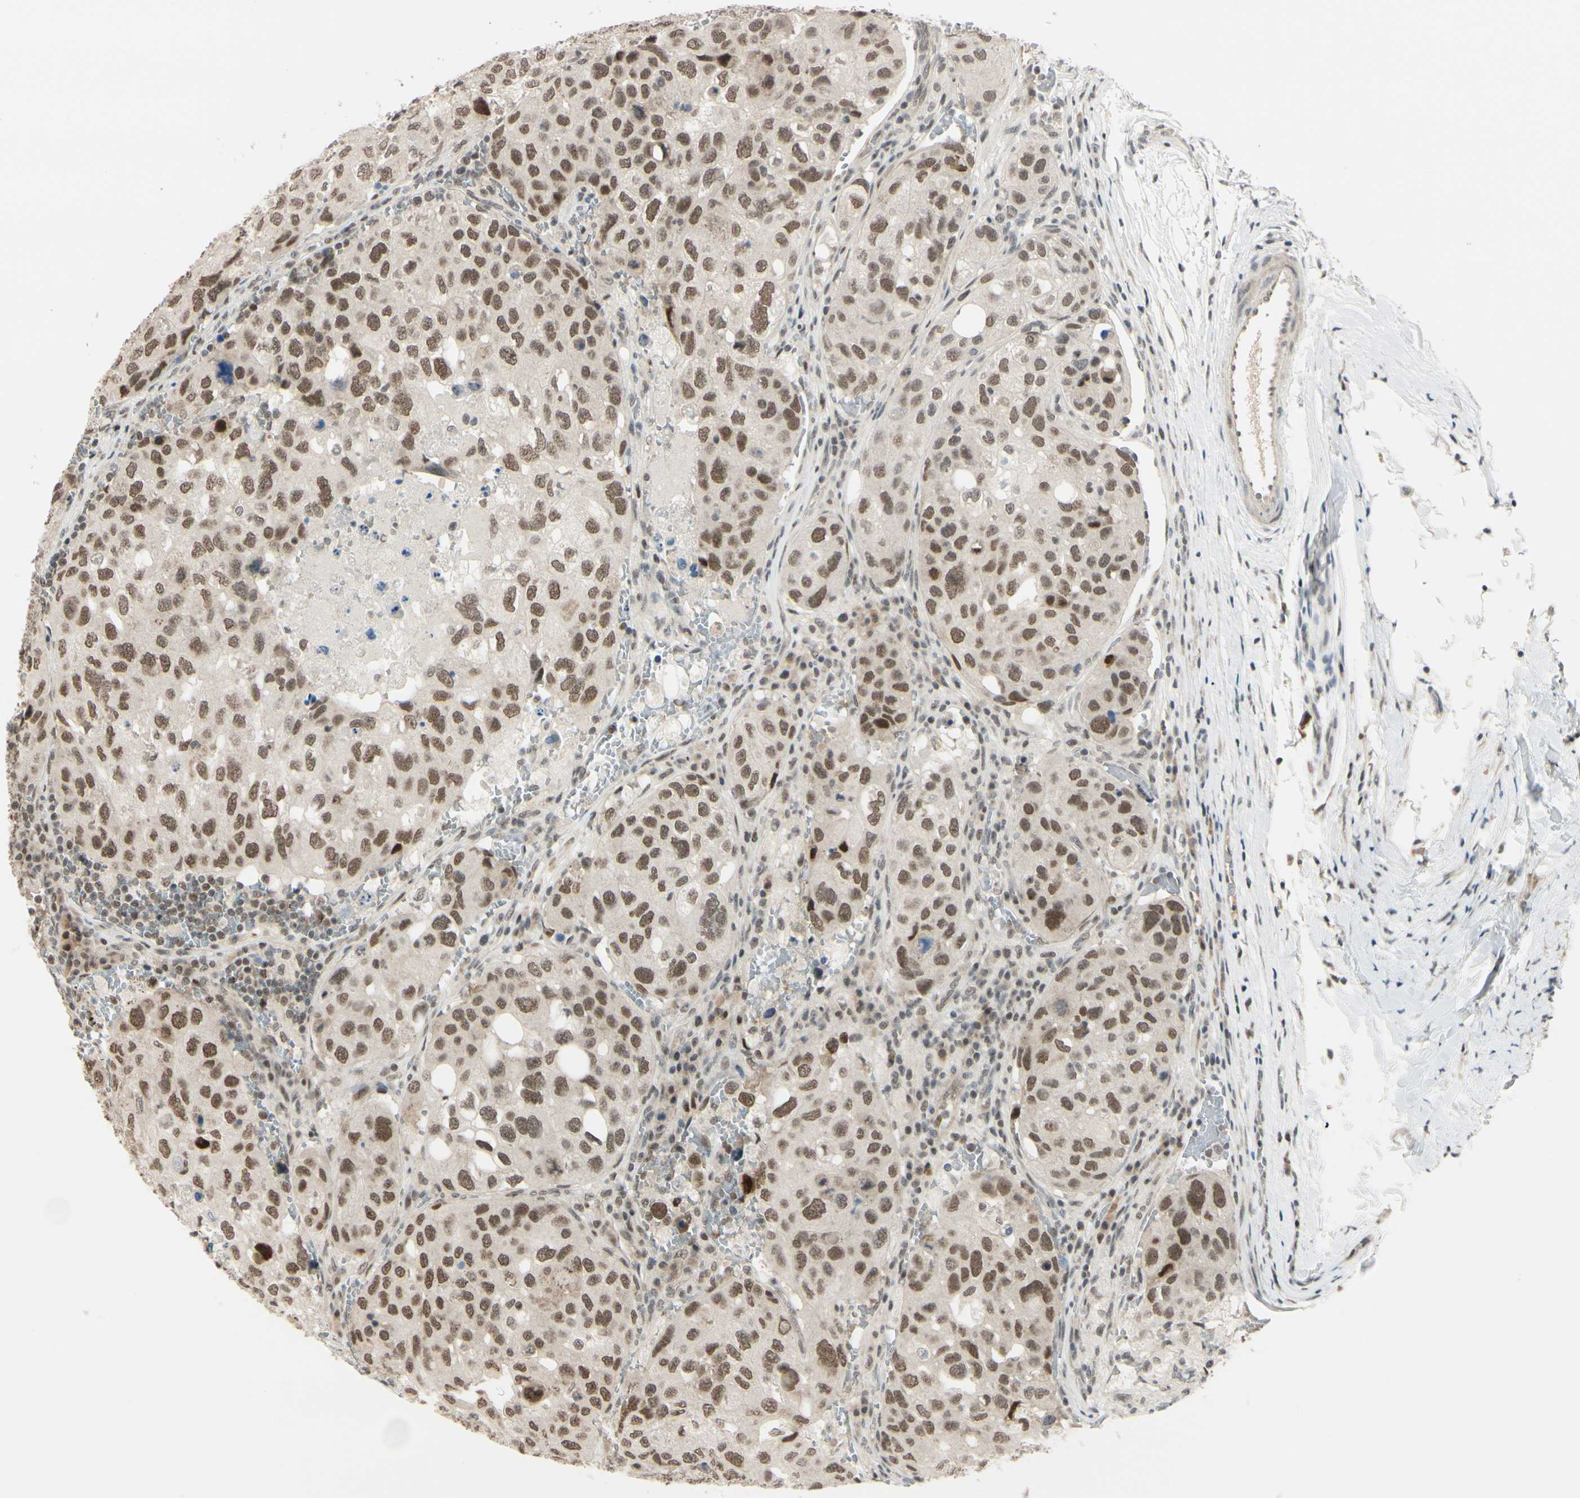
{"staining": {"intensity": "moderate", "quantity": ">75%", "location": "cytoplasmic/membranous,nuclear"}, "tissue": "urothelial cancer", "cell_type": "Tumor cells", "image_type": "cancer", "snomed": [{"axis": "morphology", "description": "Urothelial carcinoma, High grade"}, {"axis": "topography", "description": "Lymph node"}, {"axis": "topography", "description": "Urinary bladder"}], "caption": "Urothelial cancer stained for a protein (brown) exhibits moderate cytoplasmic/membranous and nuclear positive staining in about >75% of tumor cells.", "gene": "BRMS1", "patient": {"sex": "male", "age": 51}}